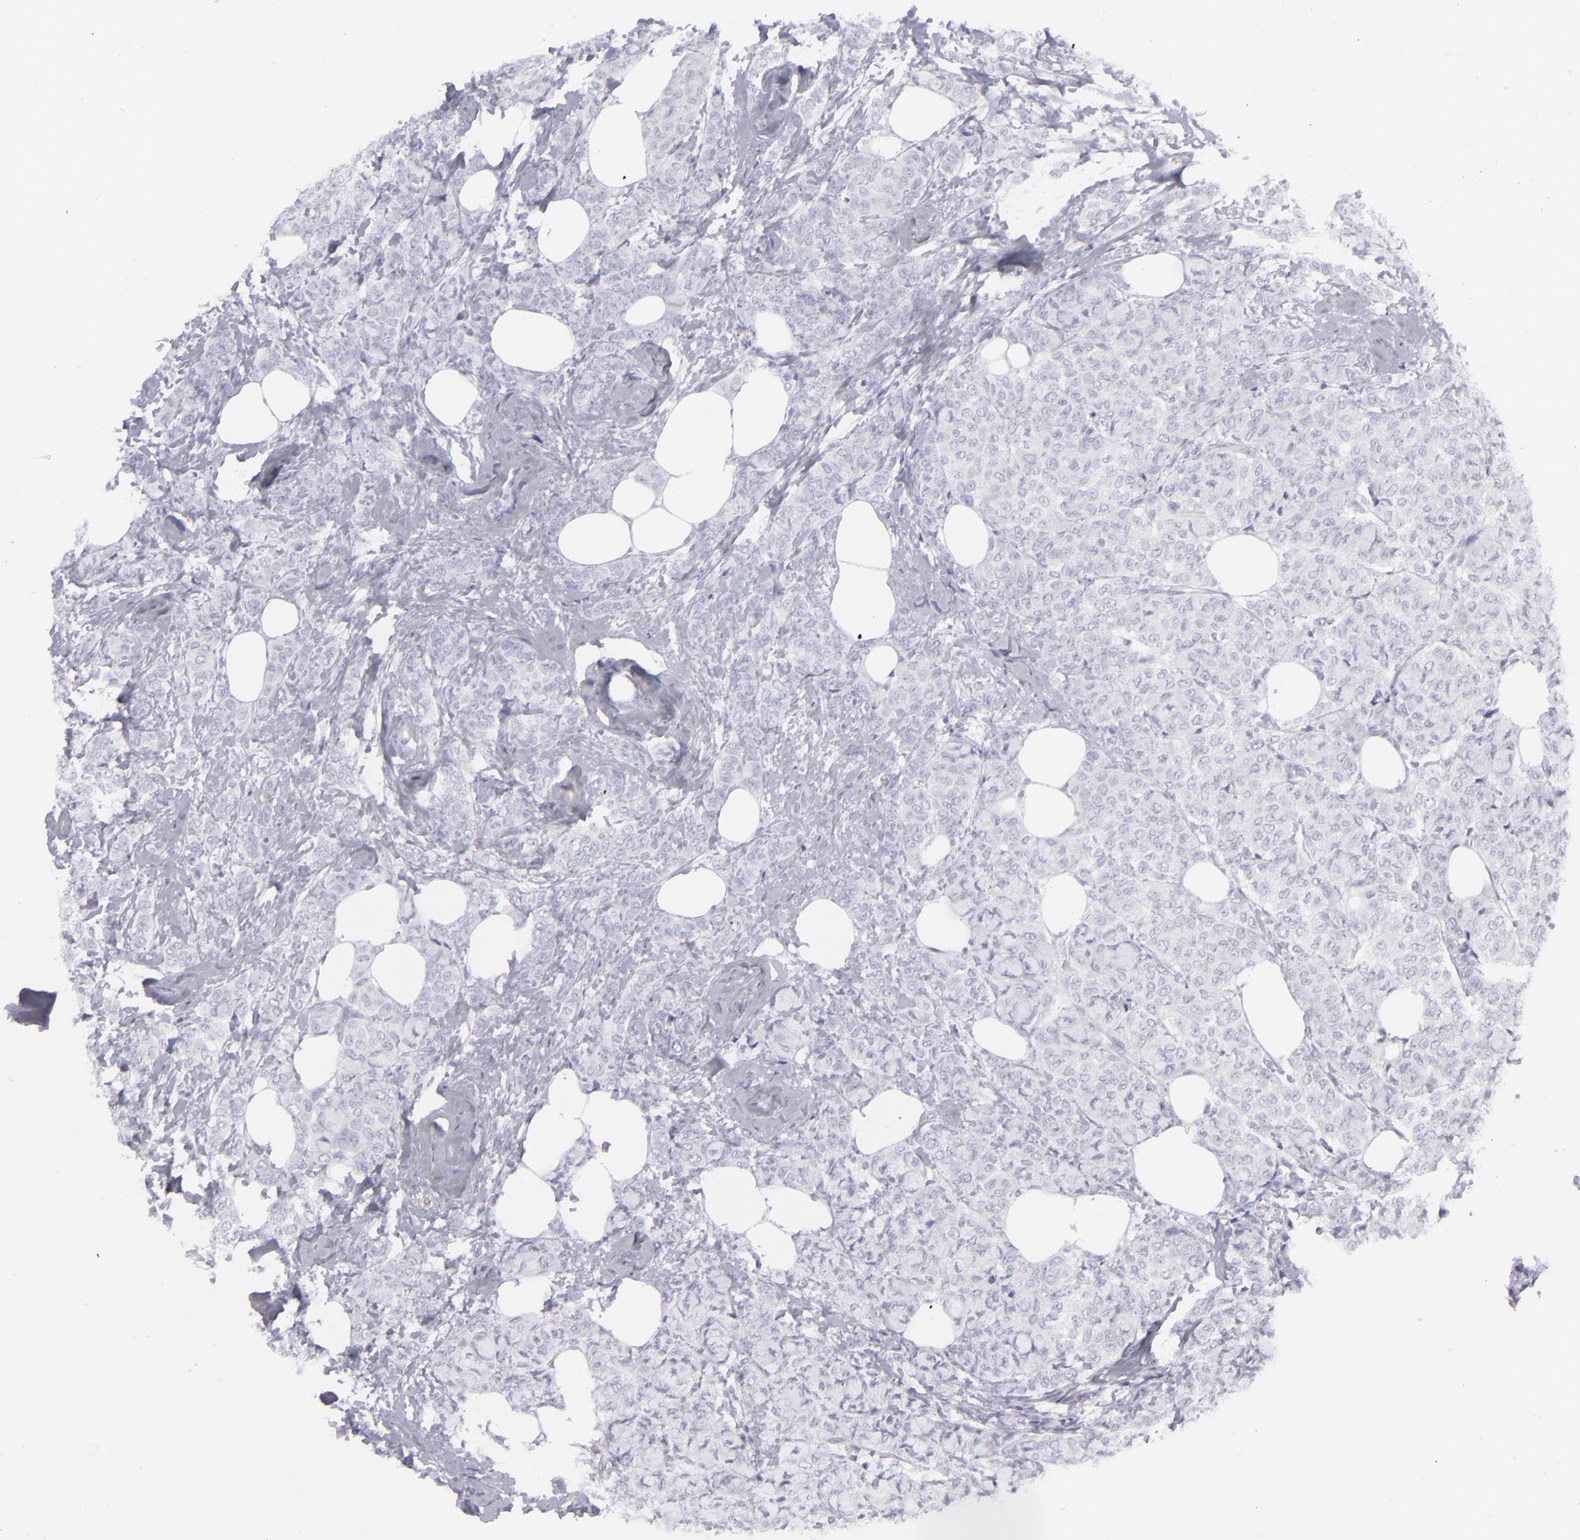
{"staining": {"intensity": "negative", "quantity": "none", "location": "none"}, "tissue": "breast cancer", "cell_type": "Tumor cells", "image_type": "cancer", "snomed": [{"axis": "morphology", "description": "Lobular carcinoma"}, {"axis": "topography", "description": "Breast"}], "caption": "Human breast cancer stained for a protein using immunohistochemistry (IHC) displays no staining in tumor cells.", "gene": "CD22", "patient": {"sex": "female", "age": 60}}